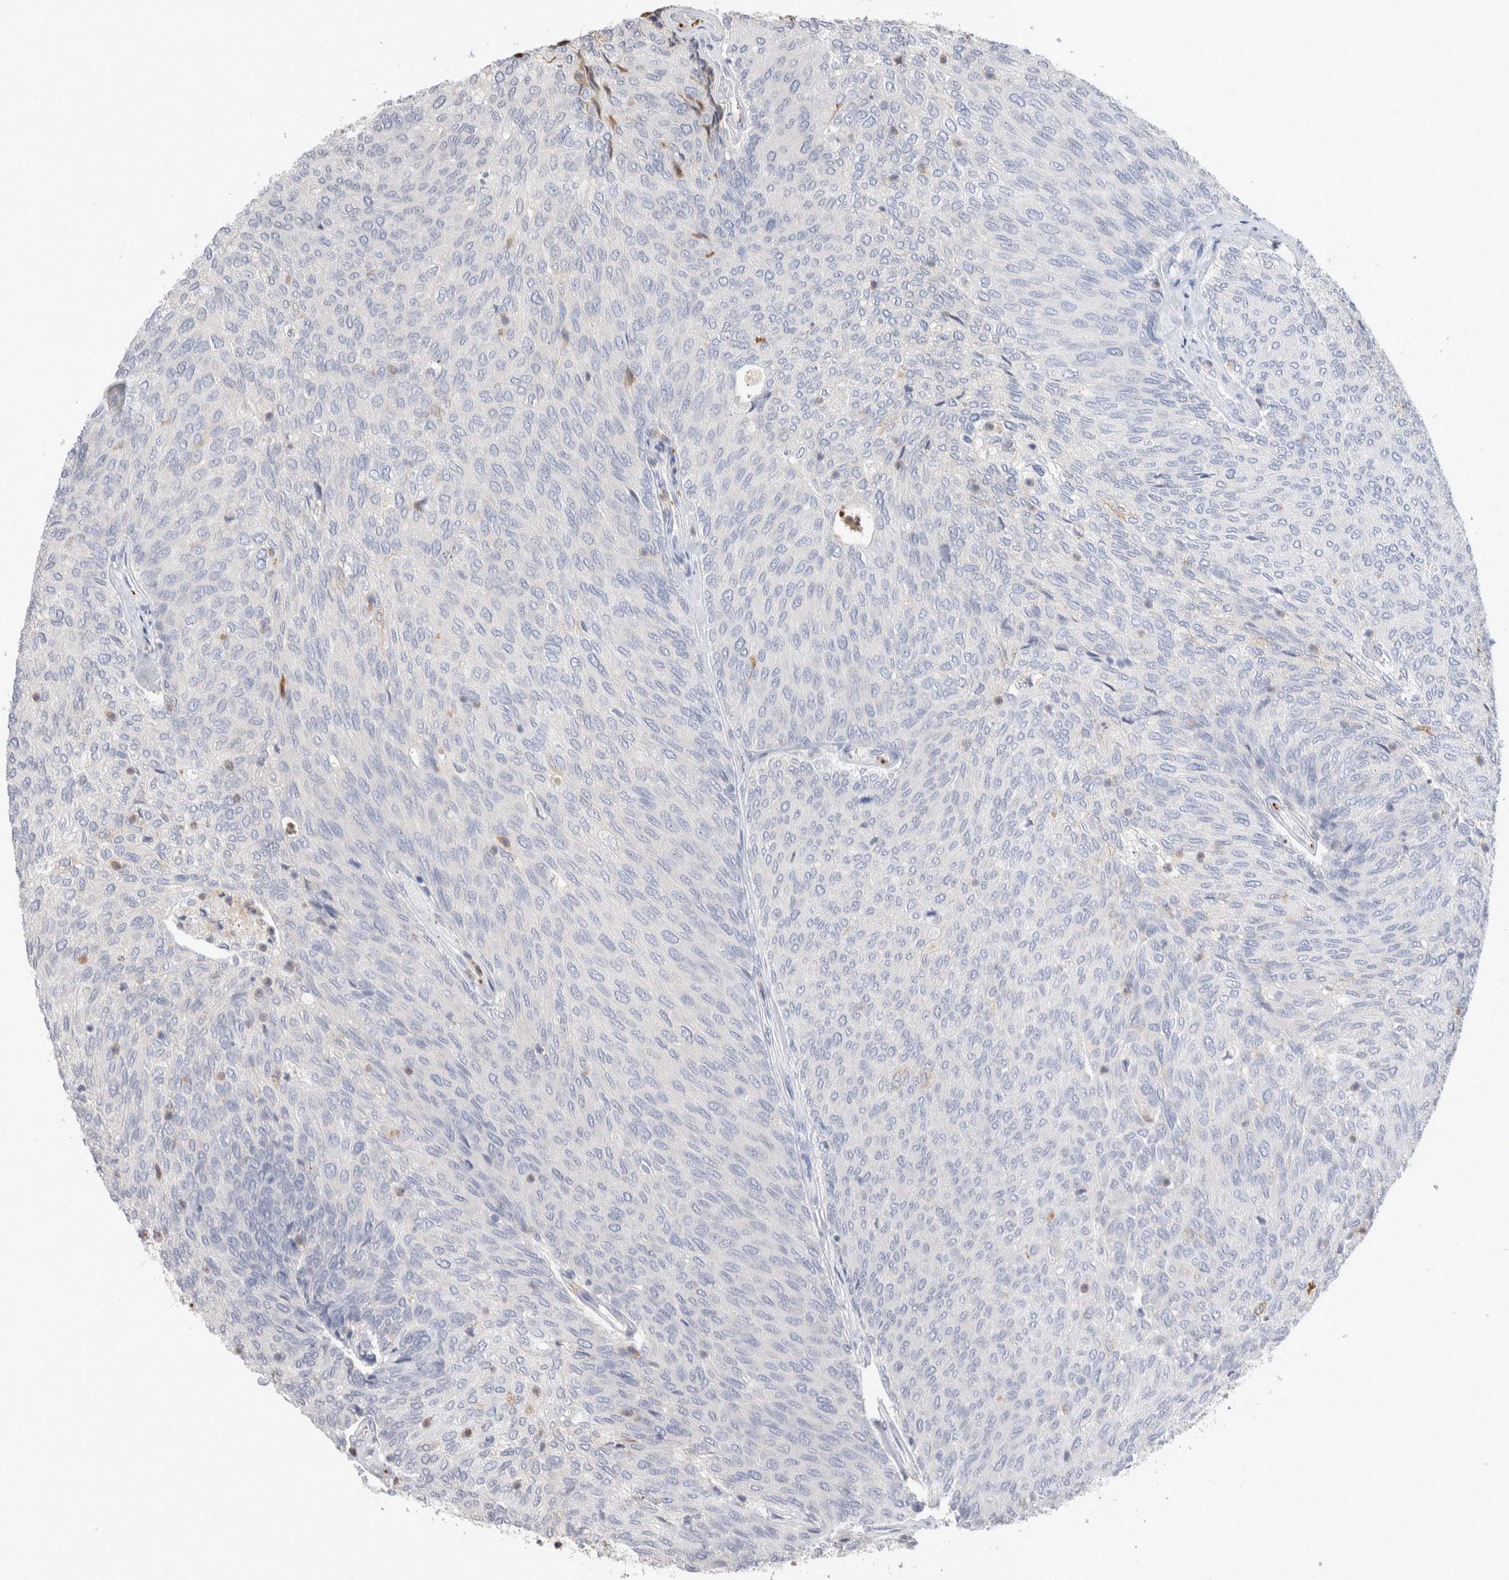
{"staining": {"intensity": "negative", "quantity": "none", "location": "none"}, "tissue": "urothelial cancer", "cell_type": "Tumor cells", "image_type": "cancer", "snomed": [{"axis": "morphology", "description": "Urothelial carcinoma, Low grade"}, {"axis": "topography", "description": "Urinary bladder"}], "caption": "DAB (3,3'-diaminobenzidine) immunohistochemical staining of human urothelial cancer displays no significant staining in tumor cells. (DAB (3,3'-diaminobenzidine) immunohistochemistry (IHC) visualized using brightfield microscopy, high magnification).", "gene": "FFAR2", "patient": {"sex": "female", "age": 79}}